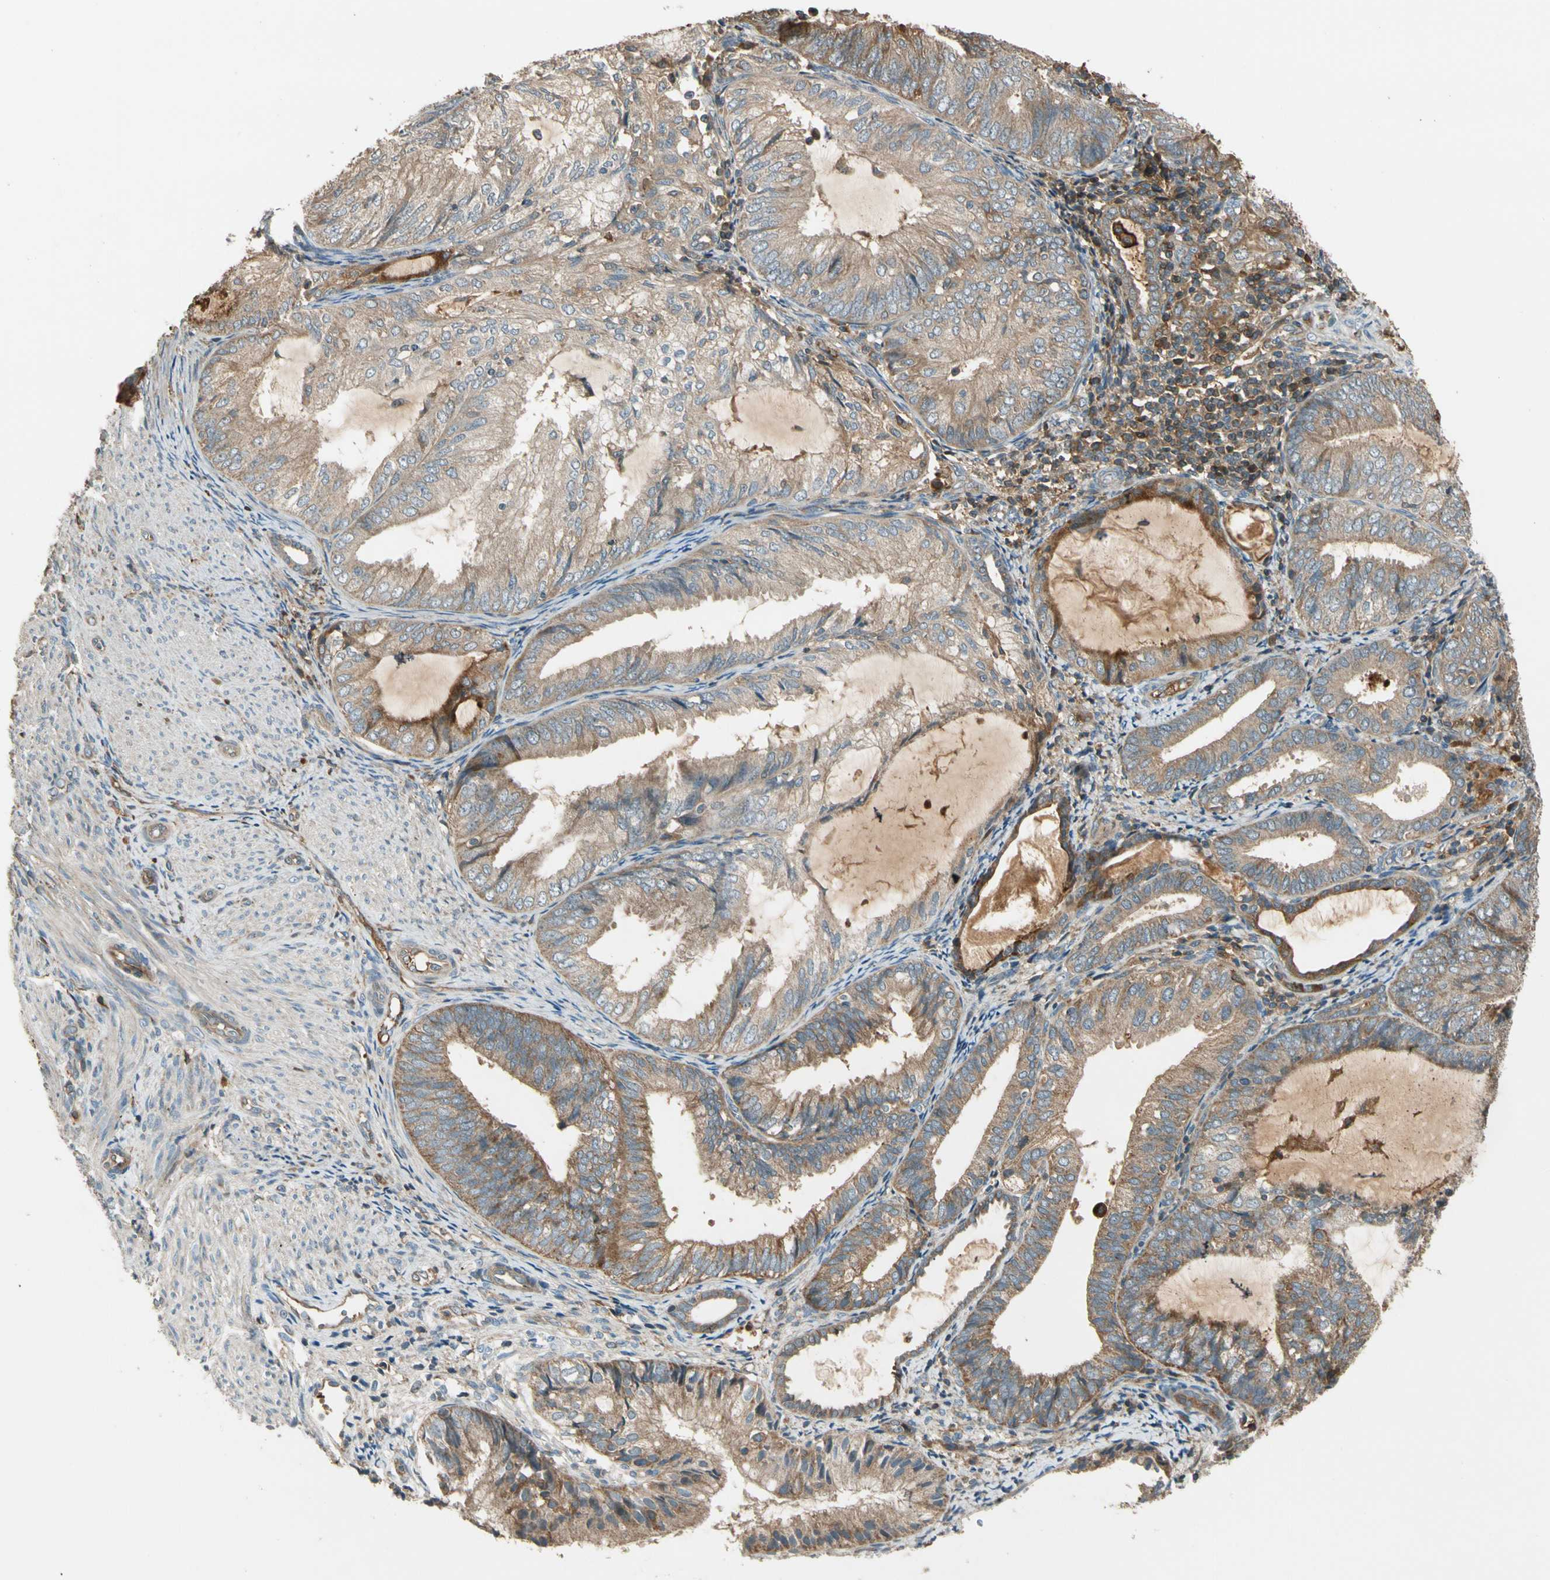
{"staining": {"intensity": "moderate", "quantity": ">75%", "location": "cytoplasmic/membranous"}, "tissue": "endometrial cancer", "cell_type": "Tumor cells", "image_type": "cancer", "snomed": [{"axis": "morphology", "description": "Adenocarcinoma, NOS"}, {"axis": "topography", "description": "Endometrium"}], "caption": "DAB immunohistochemical staining of endometrial cancer reveals moderate cytoplasmic/membranous protein expression in about >75% of tumor cells.", "gene": "STX11", "patient": {"sex": "female", "age": 81}}